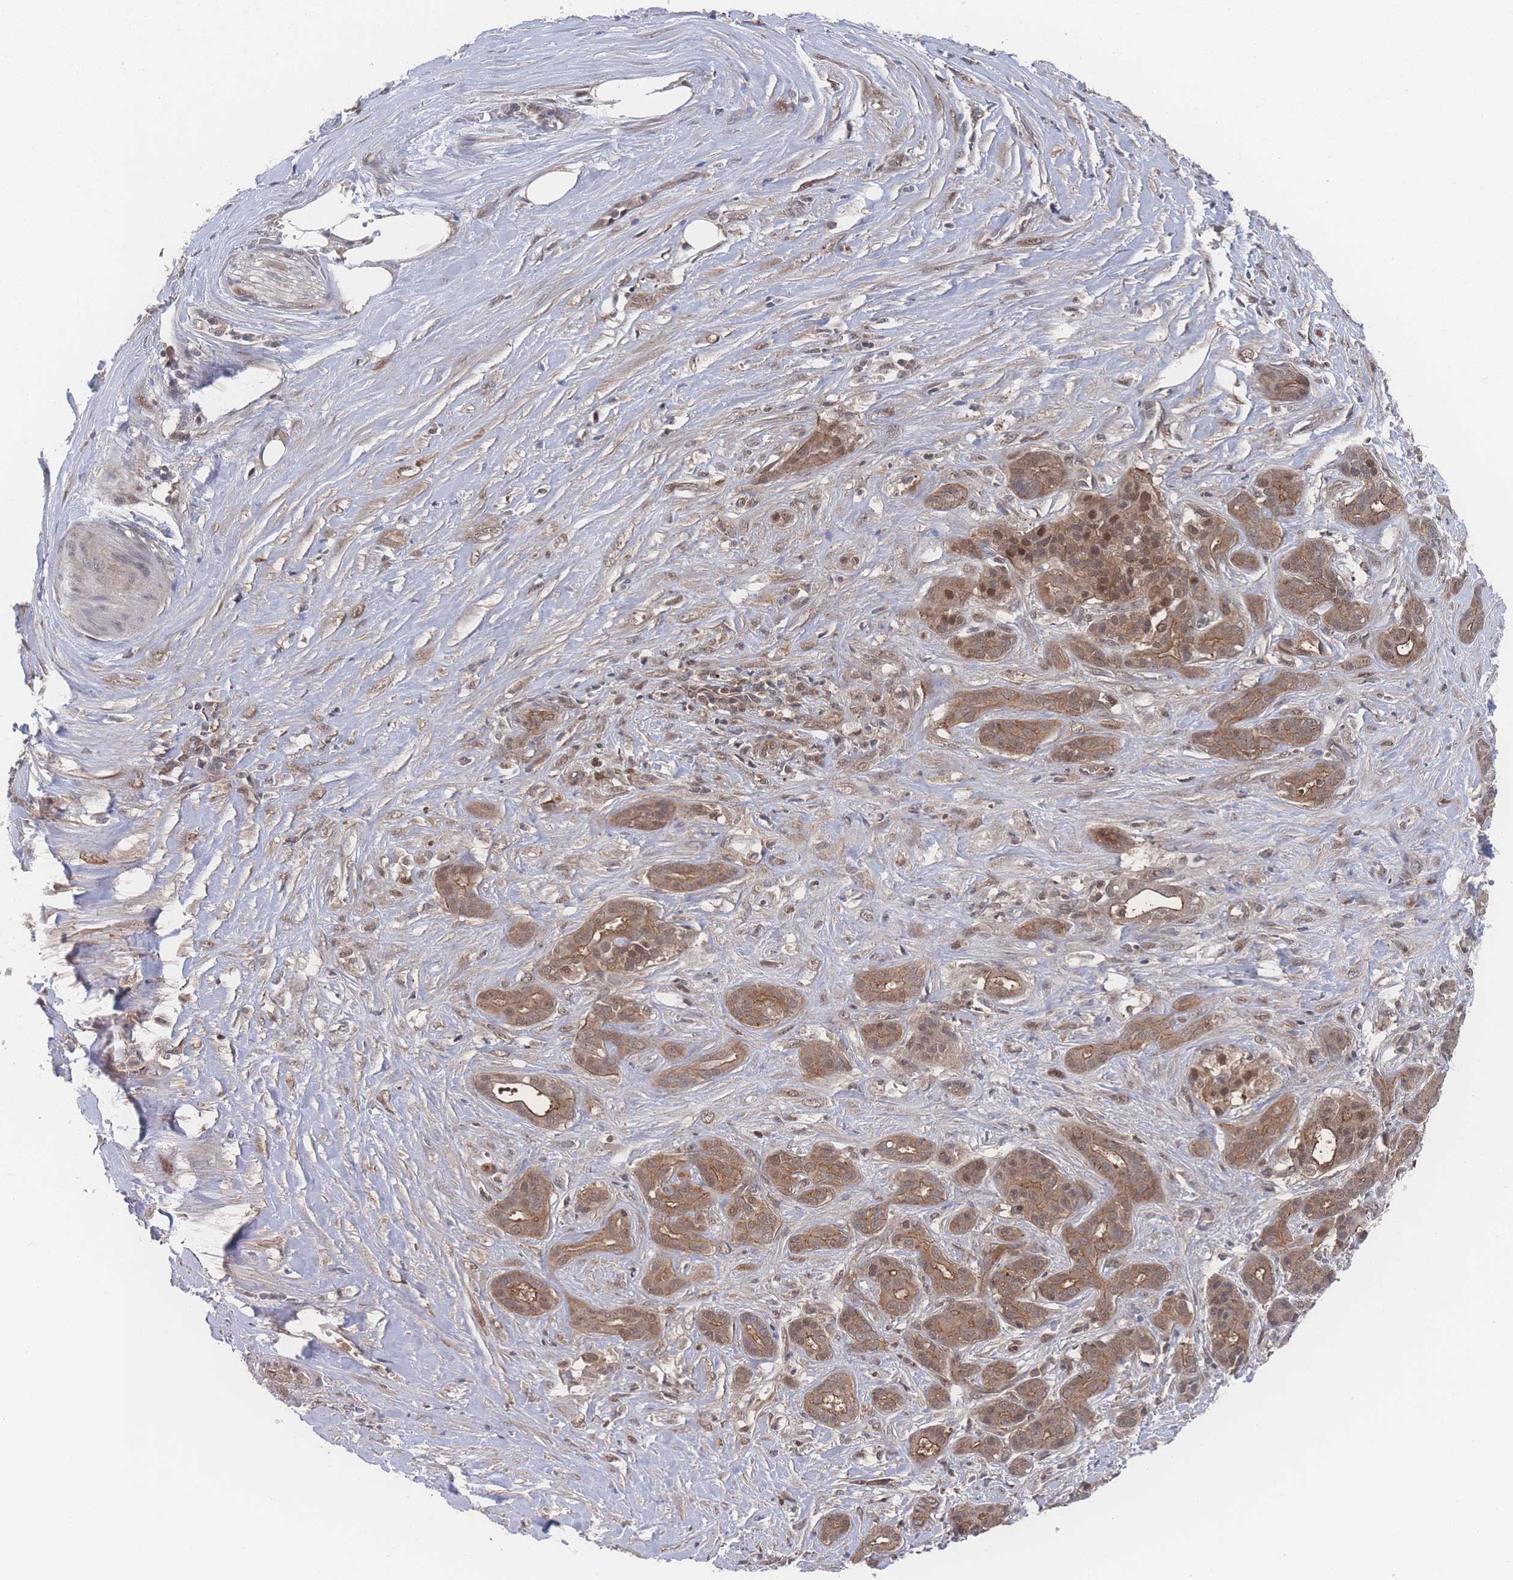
{"staining": {"intensity": "moderate", "quantity": "<25%", "location": "cytoplasmic/membranous,nuclear"}, "tissue": "pancreatic cancer", "cell_type": "Tumor cells", "image_type": "cancer", "snomed": [{"axis": "morphology", "description": "Adenocarcinoma, NOS"}, {"axis": "topography", "description": "Pancreas"}], "caption": "A photomicrograph of human adenocarcinoma (pancreatic) stained for a protein exhibits moderate cytoplasmic/membranous and nuclear brown staining in tumor cells.", "gene": "PSMA1", "patient": {"sex": "male", "age": 57}}